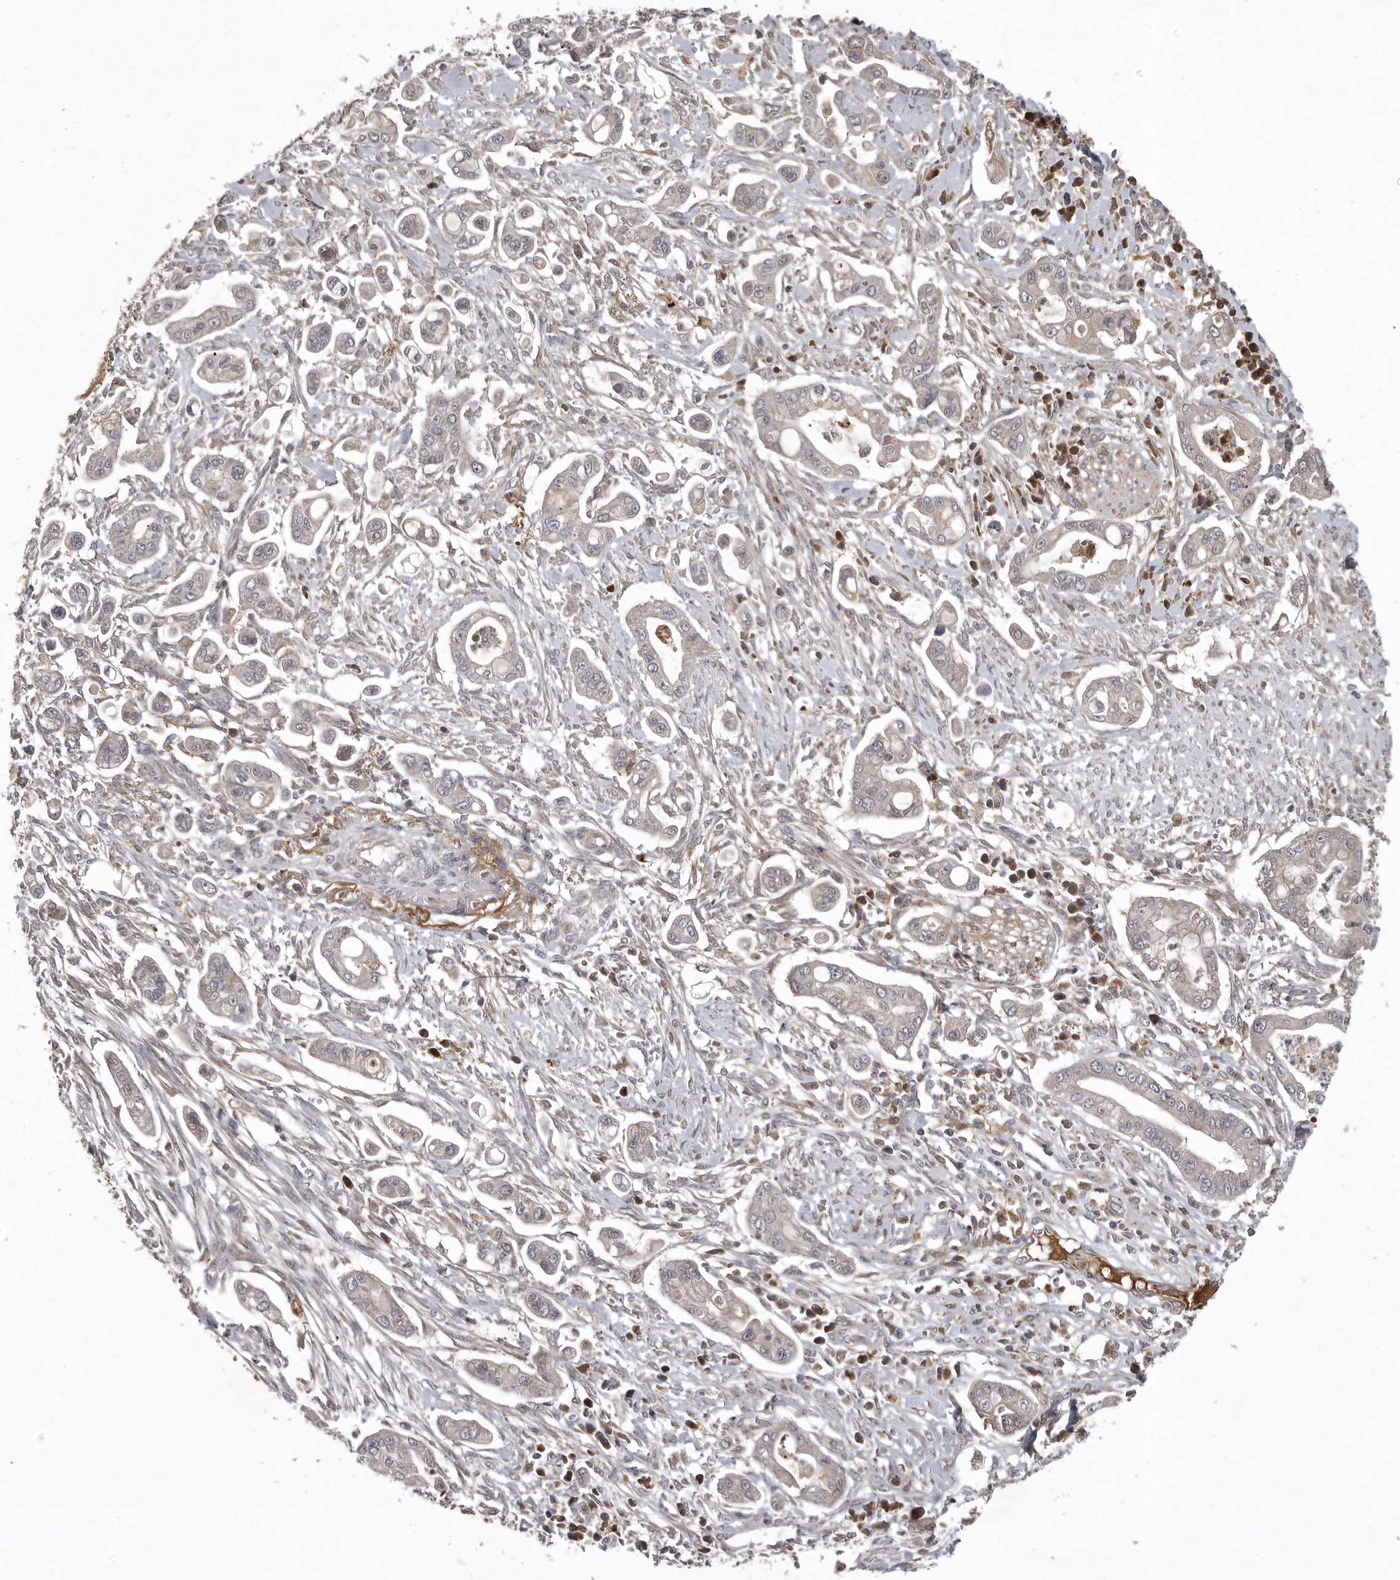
{"staining": {"intensity": "negative", "quantity": "none", "location": "none"}, "tissue": "pancreatic cancer", "cell_type": "Tumor cells", "image_type": "cancer", "snomed": [{"axis": "morphology", "description": "Adenocarcinoma, NOS"}, {"axis": "topography", "description": "Pancreas"}], "caption": "Pancreatic adenocarcinoma was stained to show a protein in brown. There is no significant positivity in tumor cells.", "gene": "GPR31", "patient": {"sex": "male", "age": 68}}